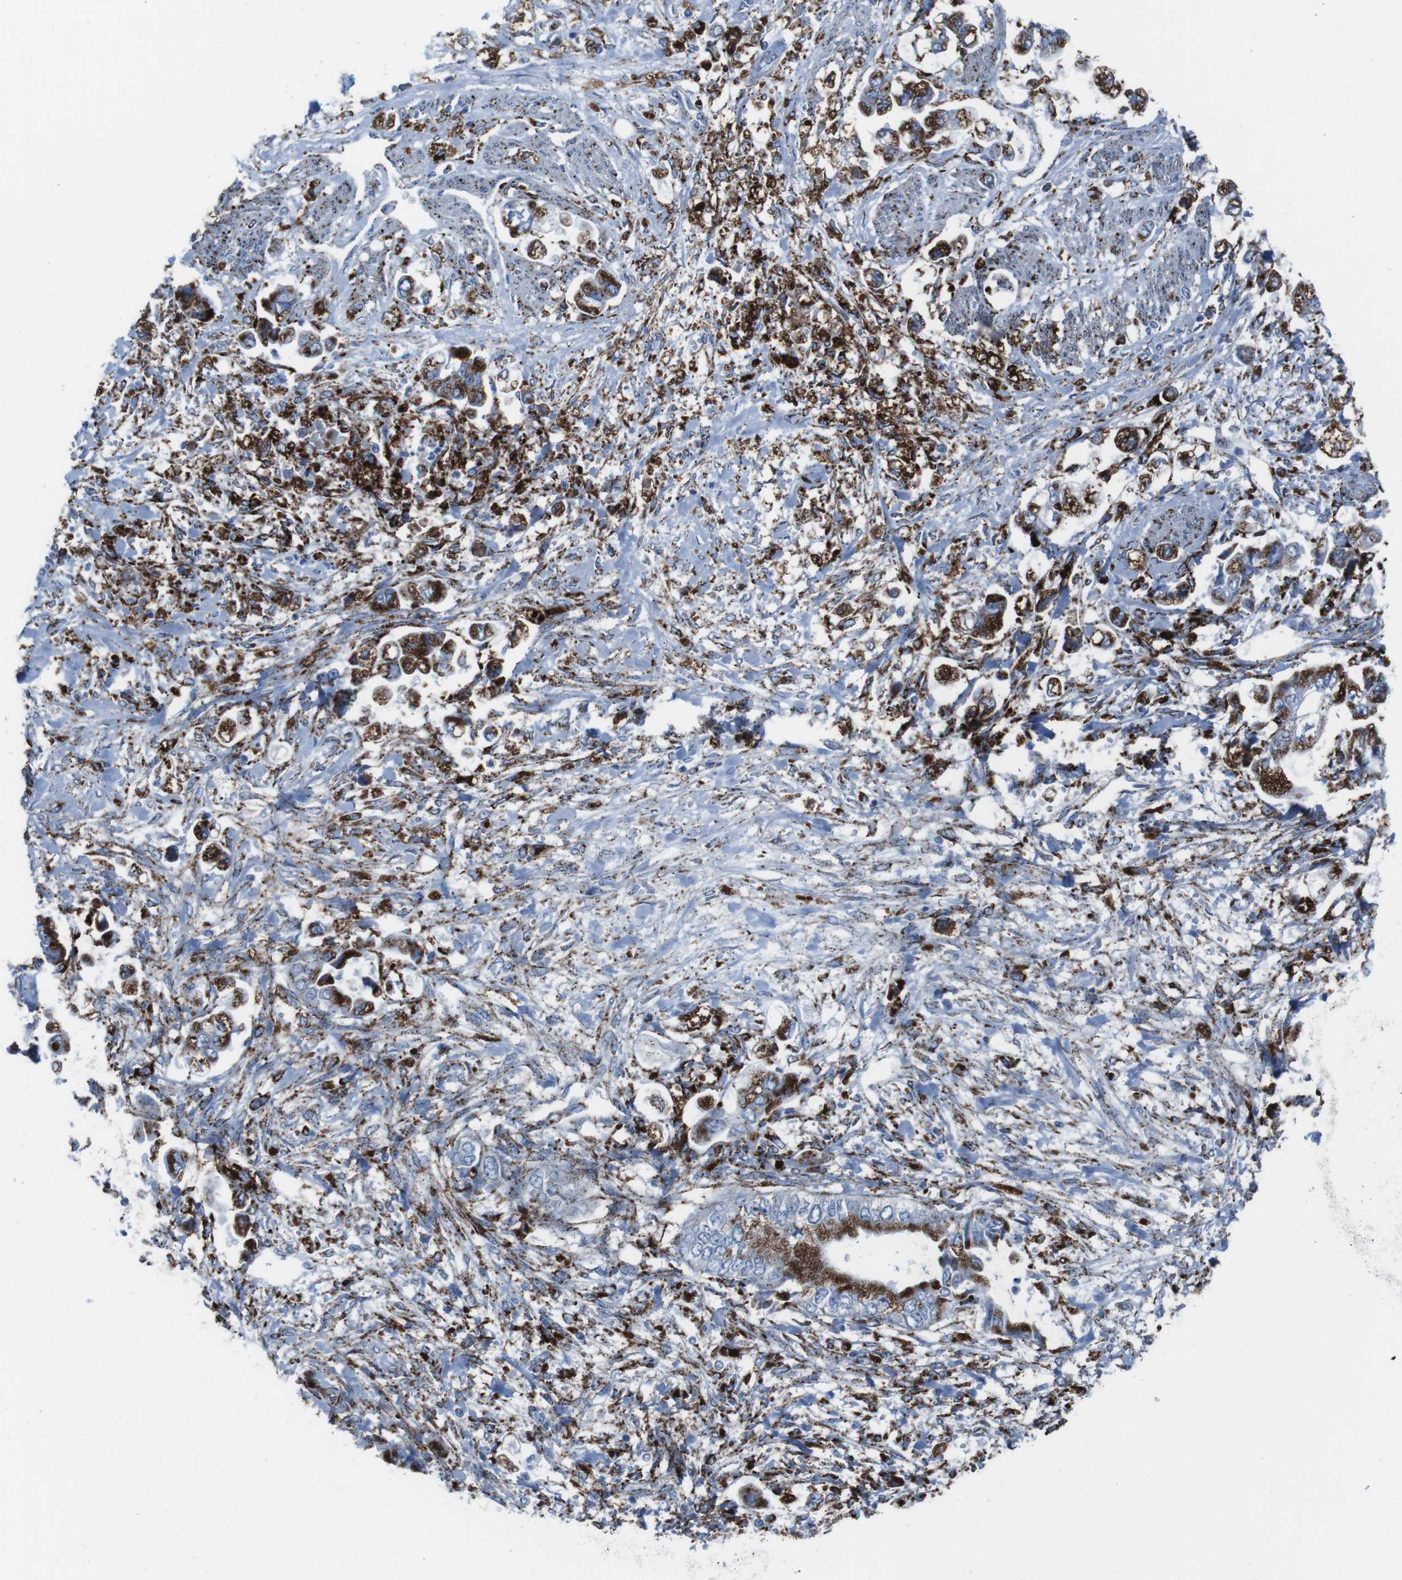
{"staining": {"intensity": "strong", "quantity": ">75%", "location": "cytoplasmic/membranous"}, "tissue": "stomach cancer", "cell_type": "Tumor cells", "image_type": "cancer", "snomed": [{"axis": "morphology", "description": "Normal tissue, NOS"}, {"axis": "morphology", "description": "Adenocarcinoma, NOS"}, {"axis": "topography", "description": "Stomach"}], "caption": "Immunohistochemistry (IHC) (DAB (3,3'-diaminobenzidine)) staining of human stomach adenocarcinoma exhibits strong cytoplasmic/membranous protein expression in approximately >75% of tumor cells.", "gene": "SCARB2", "patient": {"sex": "male", "age": 62}}